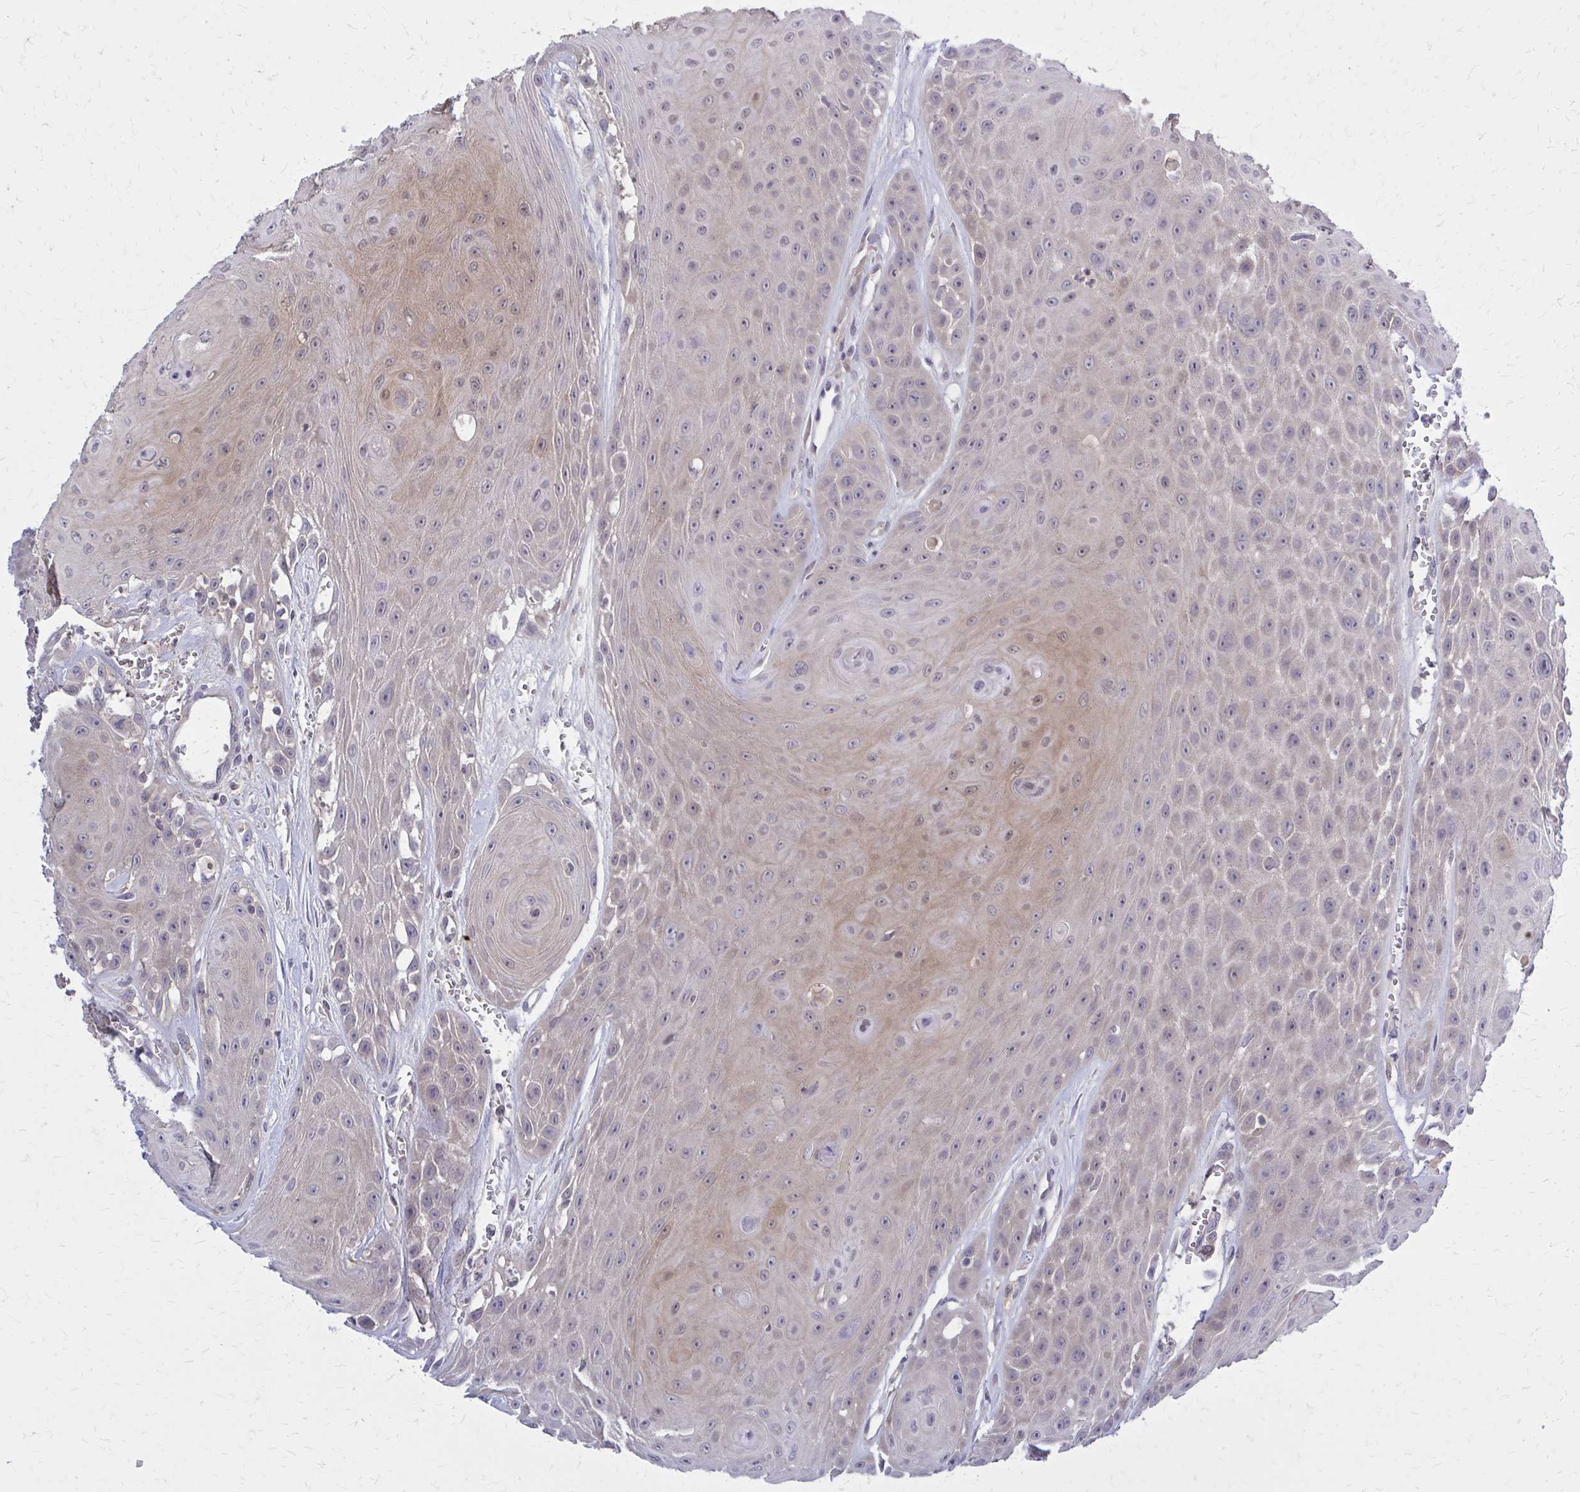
{"staining": {"intensity": "weak", "quantity": "25%-75%", "location": "cytoplasmic/membranous"}, "tissue": "head and neck cancer", "cell_type": "Tumor cells", "image_type": "cancer", "snomed": [{"axis": "morphology", "description": "Squamous cell carcinoma, NOS"}, {"axis": "topography", "description": "Oral tissue"}, {"axis": "topography", "description": "Head-Neck"}], "caption": "Brown immunohistochemical staining in squamous cell carcinoma (head and neck) displays weak cytoplasmic/membranous positivity in about 25%-75% of tumor cells. (IHC, brightfield microscopy, high magnification).", "gene": "DBI", "patient": {"sex": "male", "age": 81}}